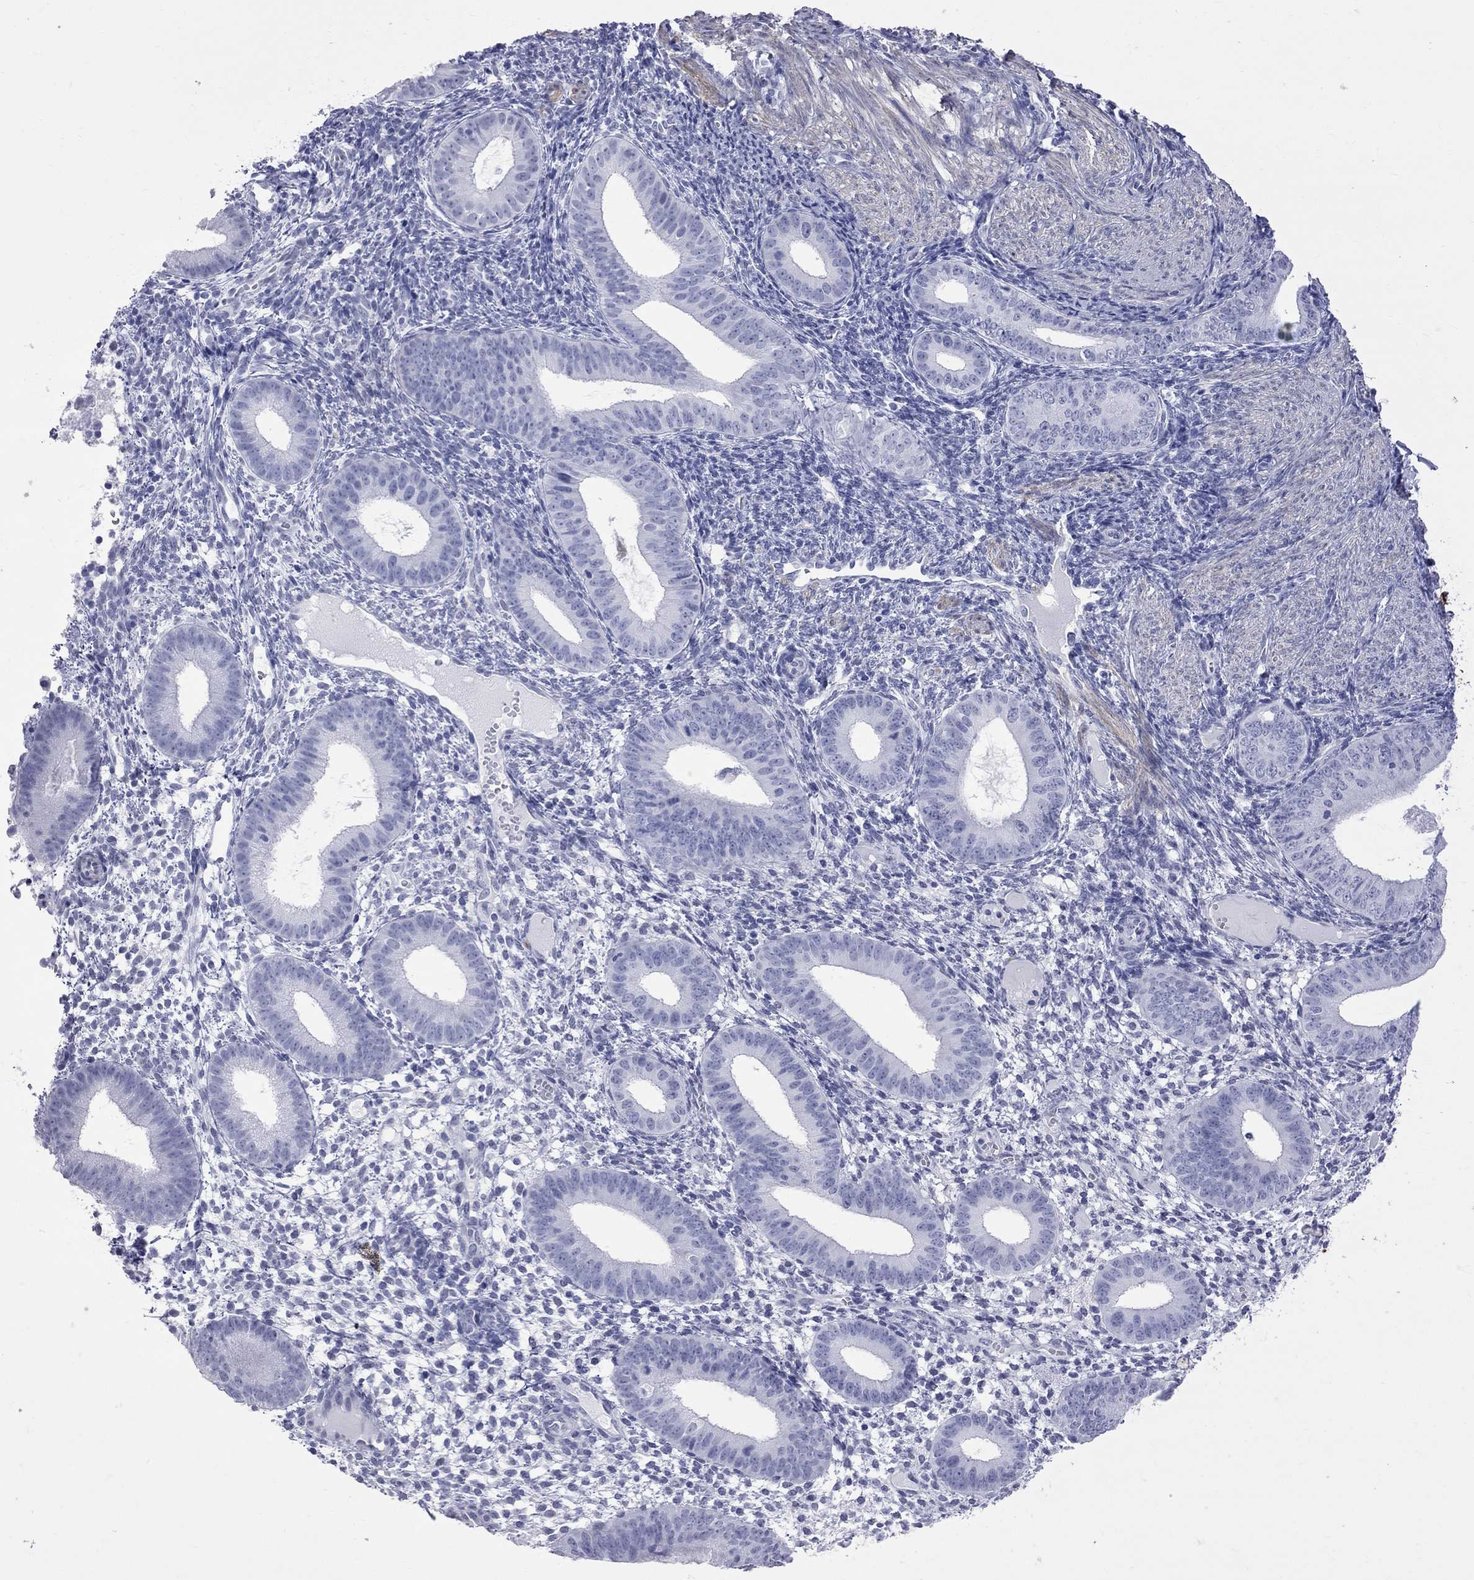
{"staining": {"intensity": "negative", "quantity": "none", "location": "none"}, "tissue": "endometrium", "cell_type": "Cells in endometrial stroma", "image_type": "normal", "snomed": [{"axis": "morphology", "description": "Normal tissue, NOS"}, {"axis": "topography", "description": "Endometrium"}], "caption": "Immunohistochemistry (IHC) photomicrograph of normal endometrium stained for a protein (brown), which demonstrates no positivity in cells in endometrial stroma. Nuclei are stained in blue.", "gene": "BPIFB1", "patient": {"sex": "female", "age": 39}}